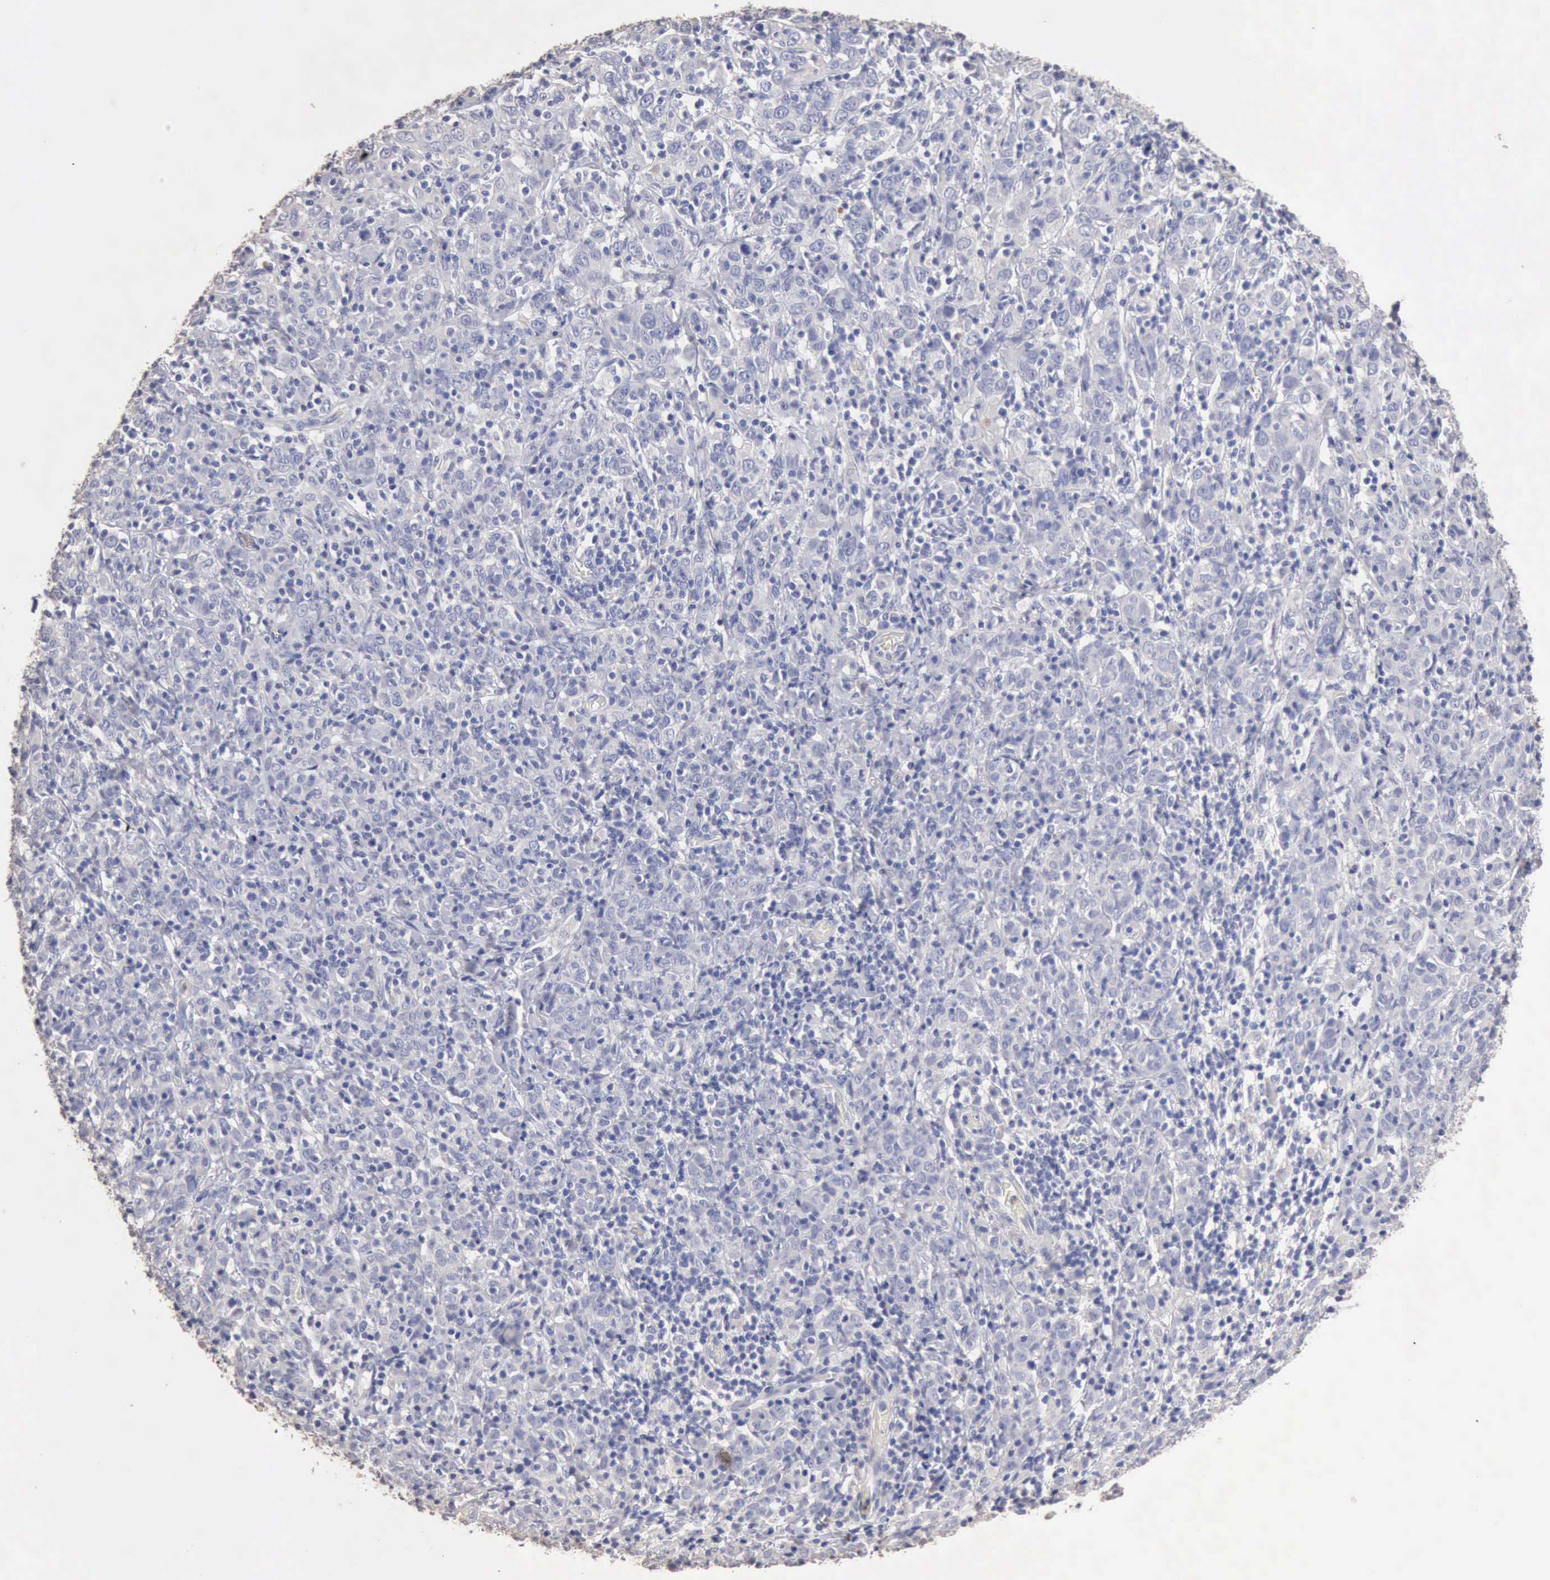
{"staining": {"intensity": "negative", "quantity": "none", "location": "none"}, "tissue": "cervical cancer", "cell_type": "Tumor cells", "image_type": "cancer", "snomed": [{"axis": "morphology", "description": "Normal tissue, NOS"}, {"axis": "morphology", "description": "Squamous cell carcinoma, NOS"}, {"axis": "topography", "description": "Cervix"}], "caption": "Tumor cells show no significant protein positivity in cervical squamous cell carcinoma.", "gene": "KRT6B", "patient": {"sex": "female", "age": 67}}